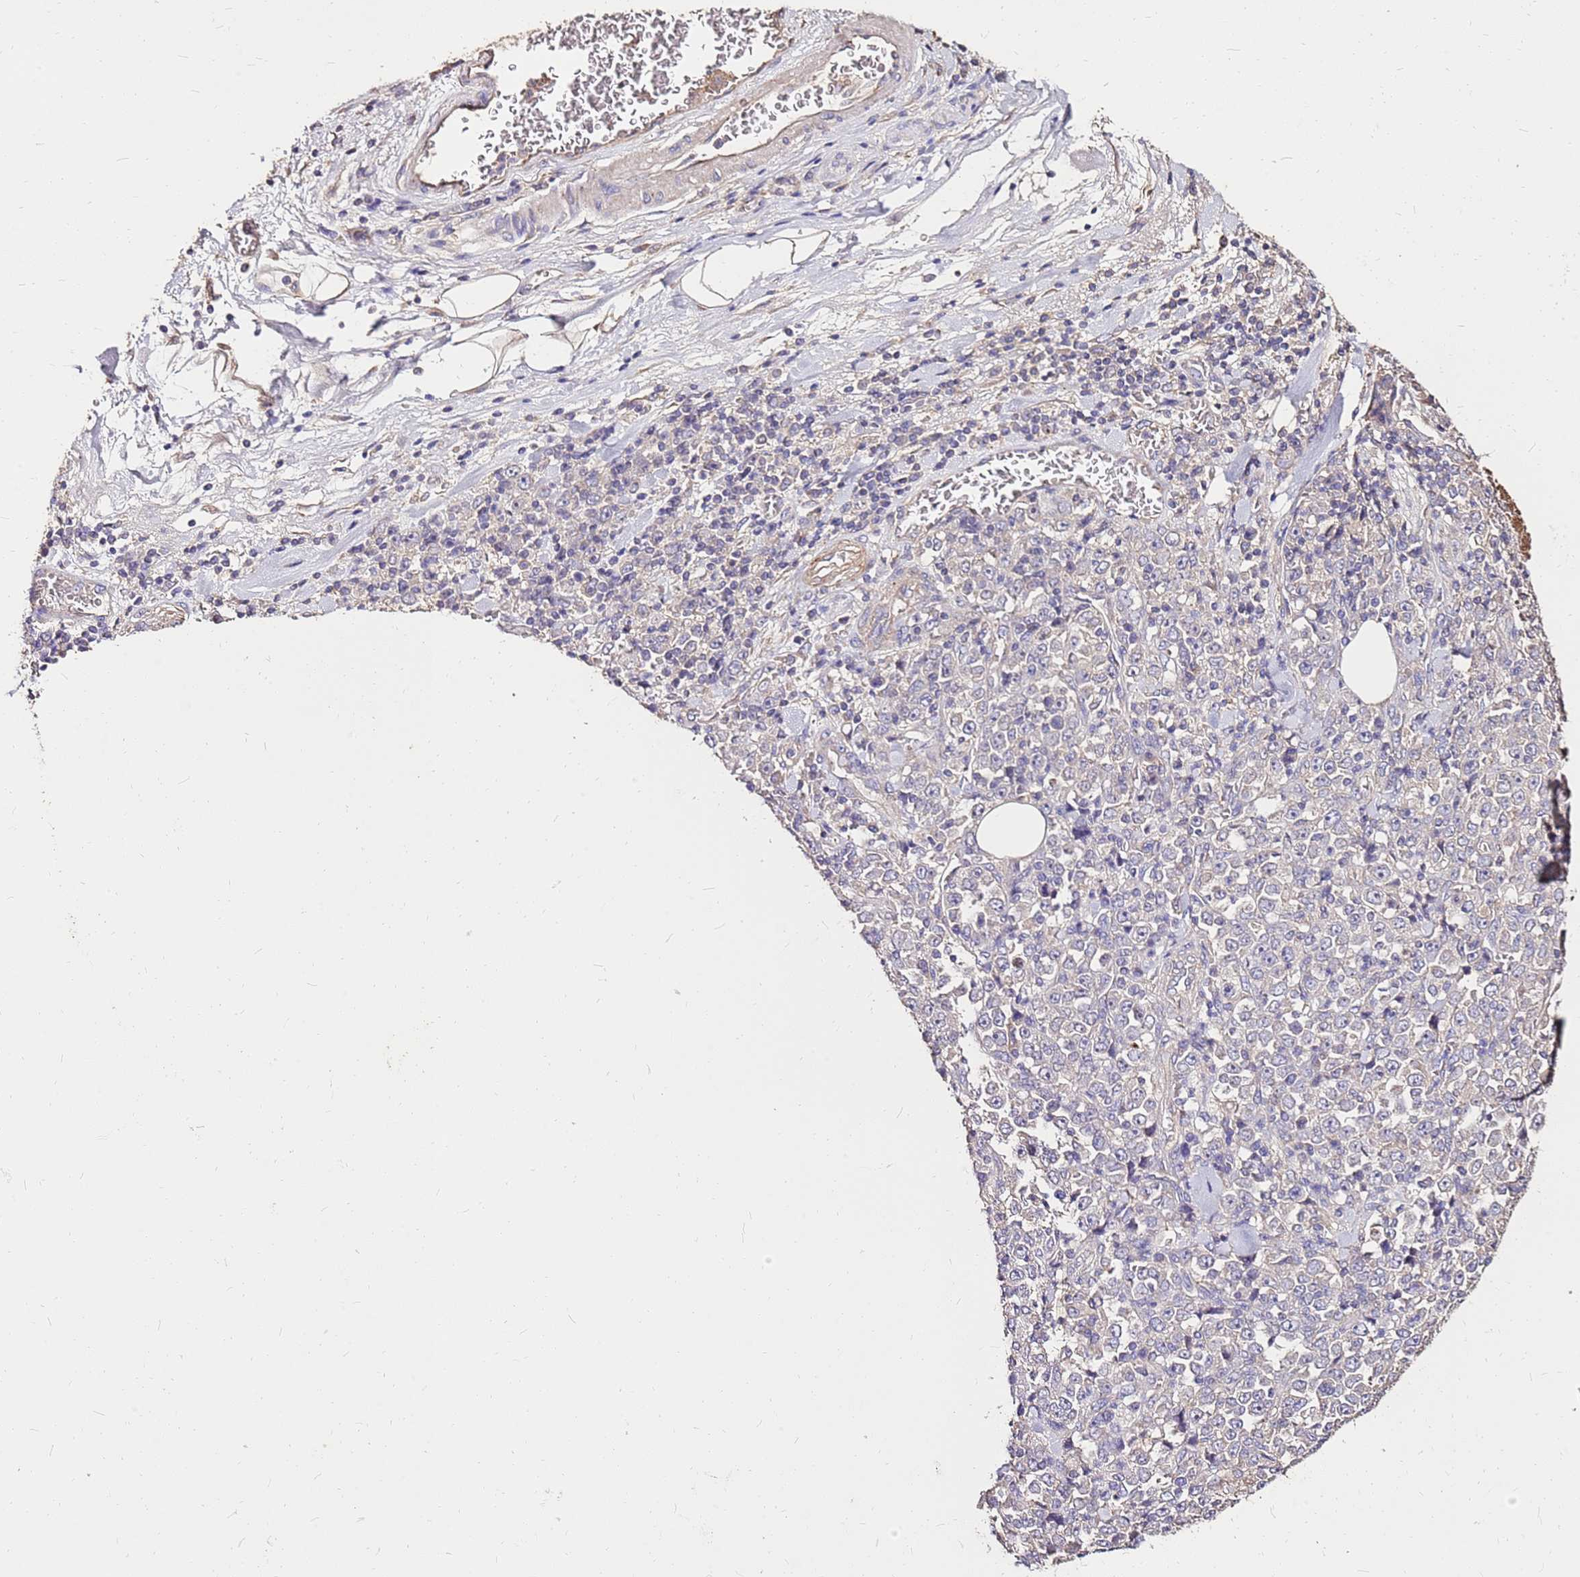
{"staining": {"intensity": "negative", "quantity": "none", "location": "none"}, "tissue": "stomach cancer", "cell_type": "Tumor cells", "image_type": "cancer", "snomed": [{"axis": "morphology", "description": "Normal tissue, NOS"}, {"axis": "morphology", "description": "Adenocarcinoma, NOS"}, {"axis": "topography", "description": "Stomach, upper"}, {"axis": "topography", "description": "Stomach"}], "caption": "DAB immunohistochemical staining of stomach cancer (adenocarcinoma) exhibits no significant staining in tumor cells.", "gene": "EXD3", "patient": {"sex": "male", "age": 59}}